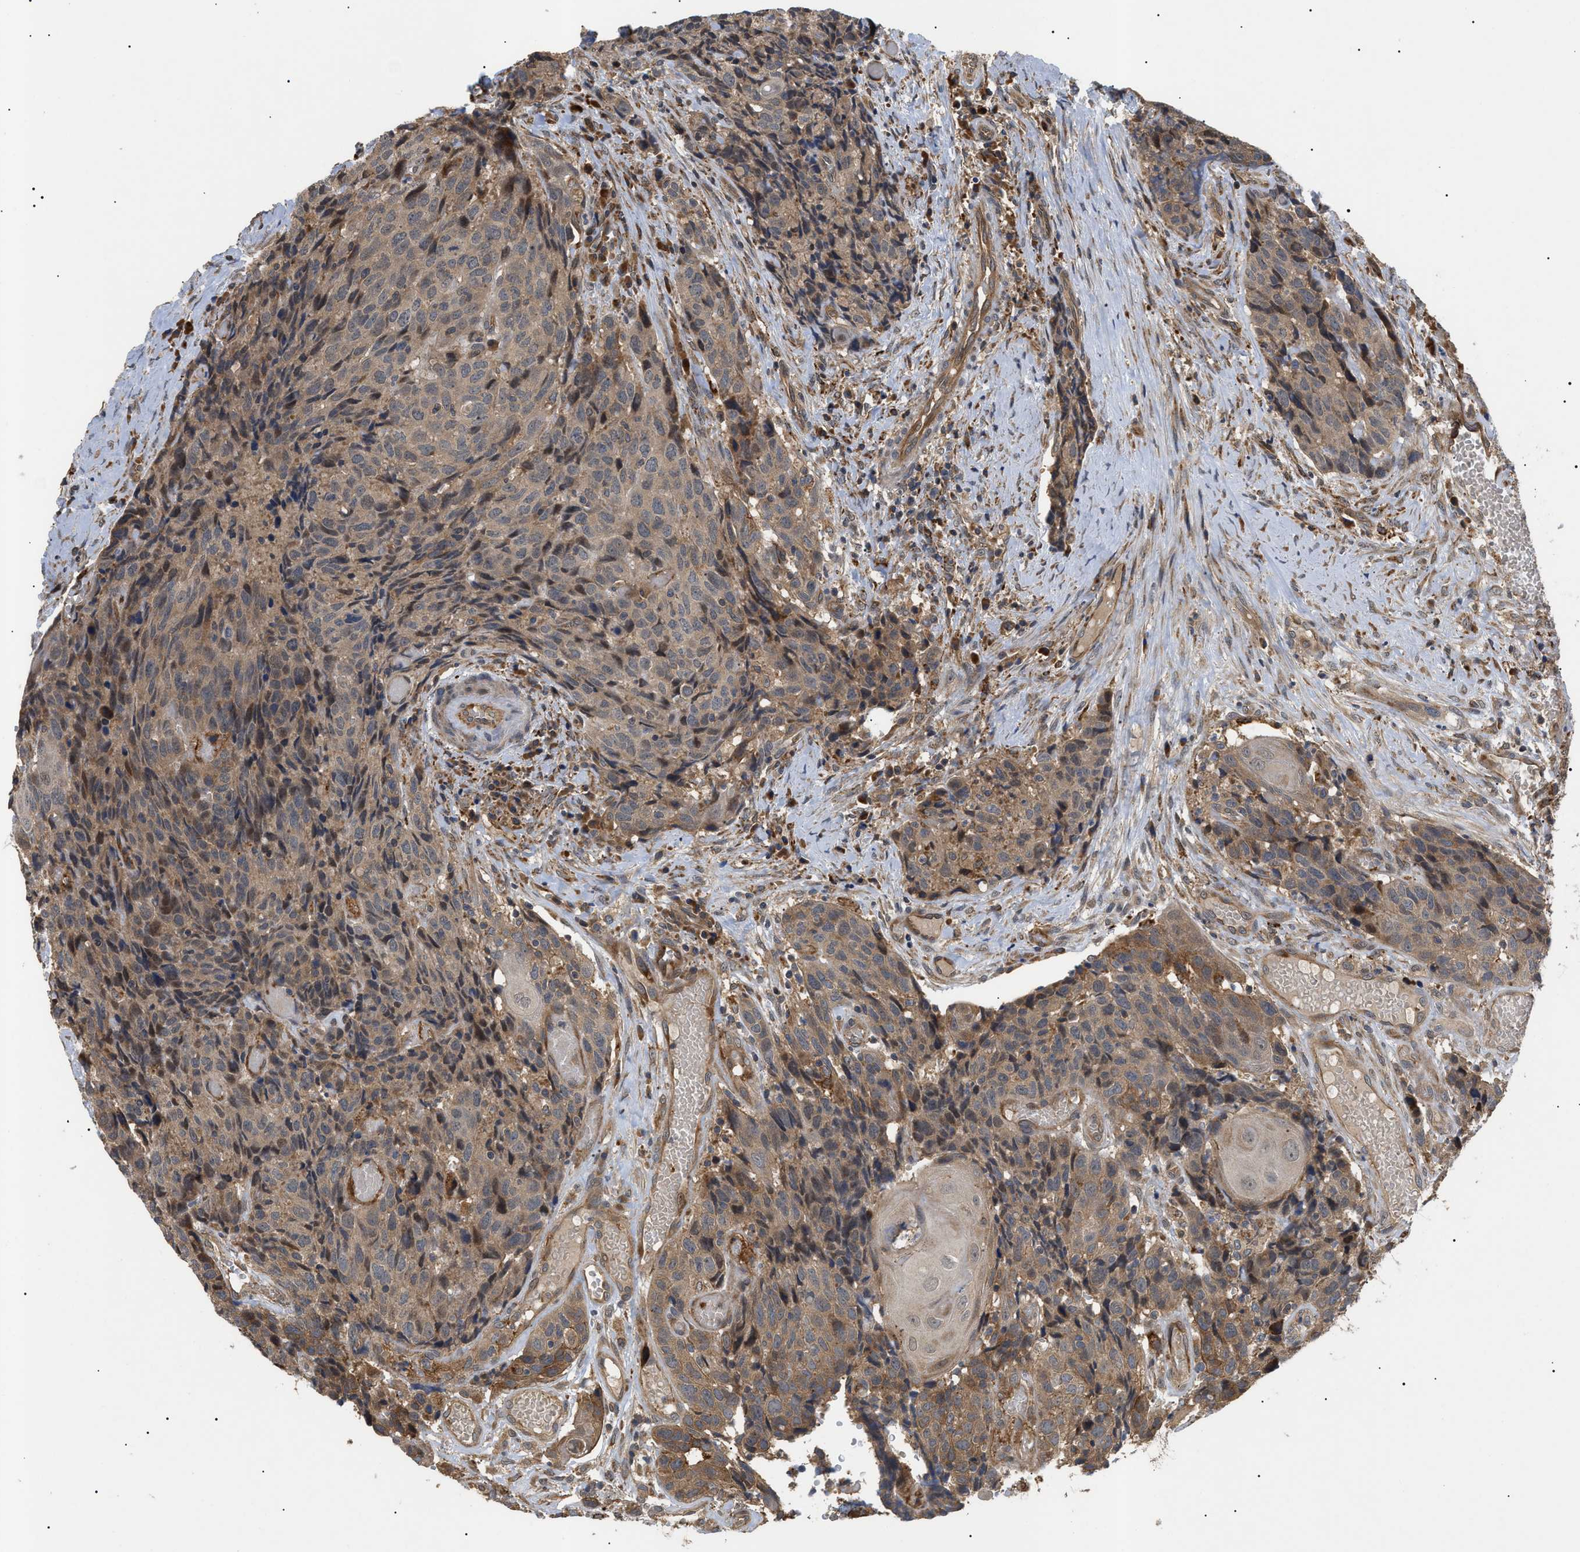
{"staining": {"intensity": "weak", "quantity": ">75%", "location": "cytoplasmic/membranous,nuclear"}, "tissue": "head and neck cancer", "cell_type": "Tumor cells", "image_type": "cancer", "snomed": [{"axis": "morphology", "description": "Squamous cell carcinoma, NOS"}, {"axis": "topography", "description": "Head-Neck"}], "caption": "An image showing weak cytoplasmic/membranous and nuclear staining in approximately >75% of tumor cells in squamous cell carcinoma (head and neck), as visualized by brown immunohistochemical staining.", "gene": "ASTL", "patient": {"sex": "male", "age": 66}}